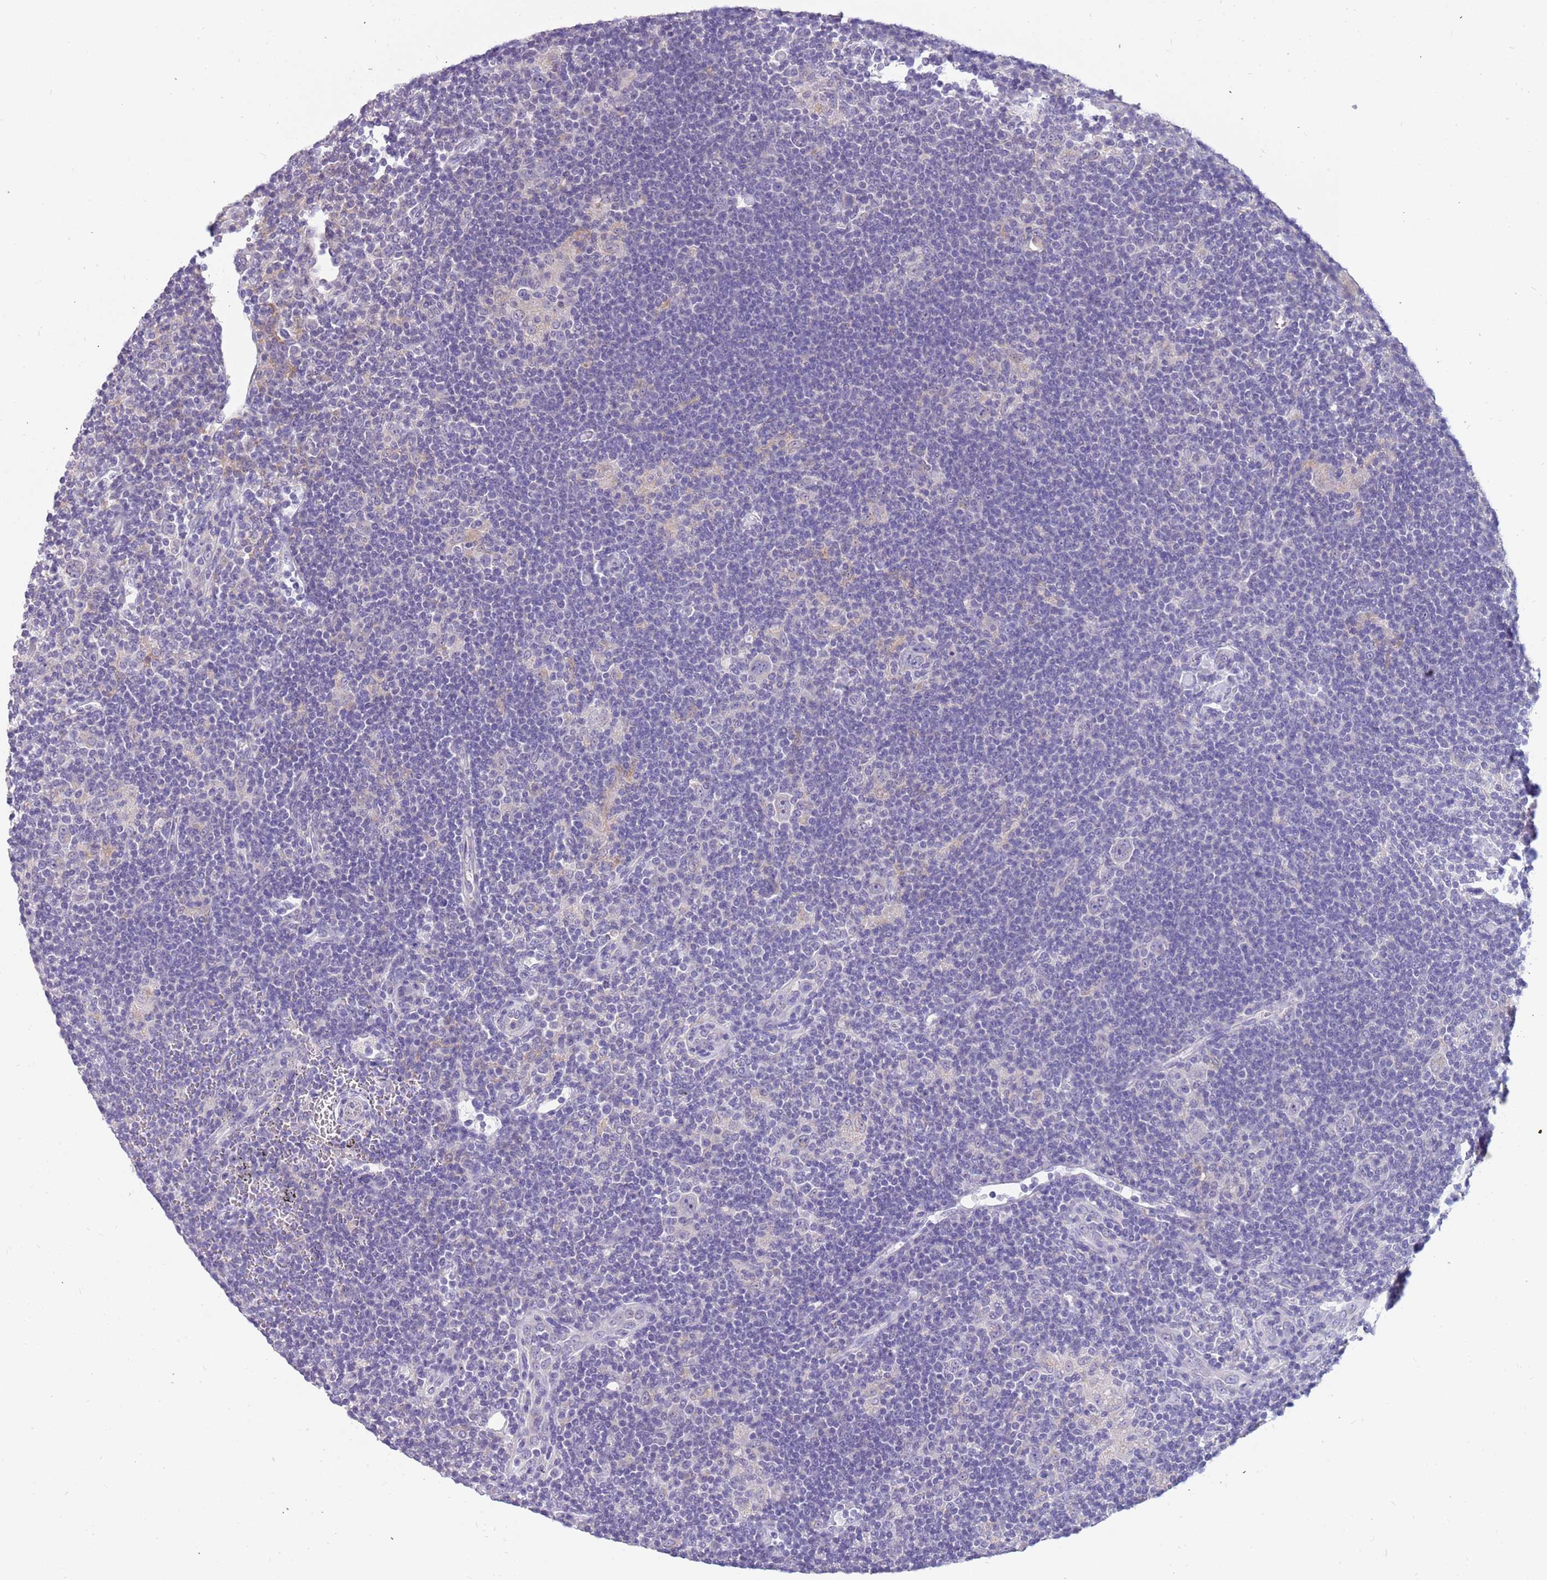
{"staining": {"intensity": "negative", "quantity": "none", "location": "none"}, "tissue": "lymphoma", "cell_type": "Tumor cells", "image_type": "cancer", "snomed": [{"axis": "morphology", "description": "Hodgkin's disease, NOS"}, {"axis": "topography", "description": "Lymph node"}], "caption": "Tumor cells are negative for brown protein staining in lymphoma.", "gene": "RHCG", "patient": {"sex": "female", "age": 57}}